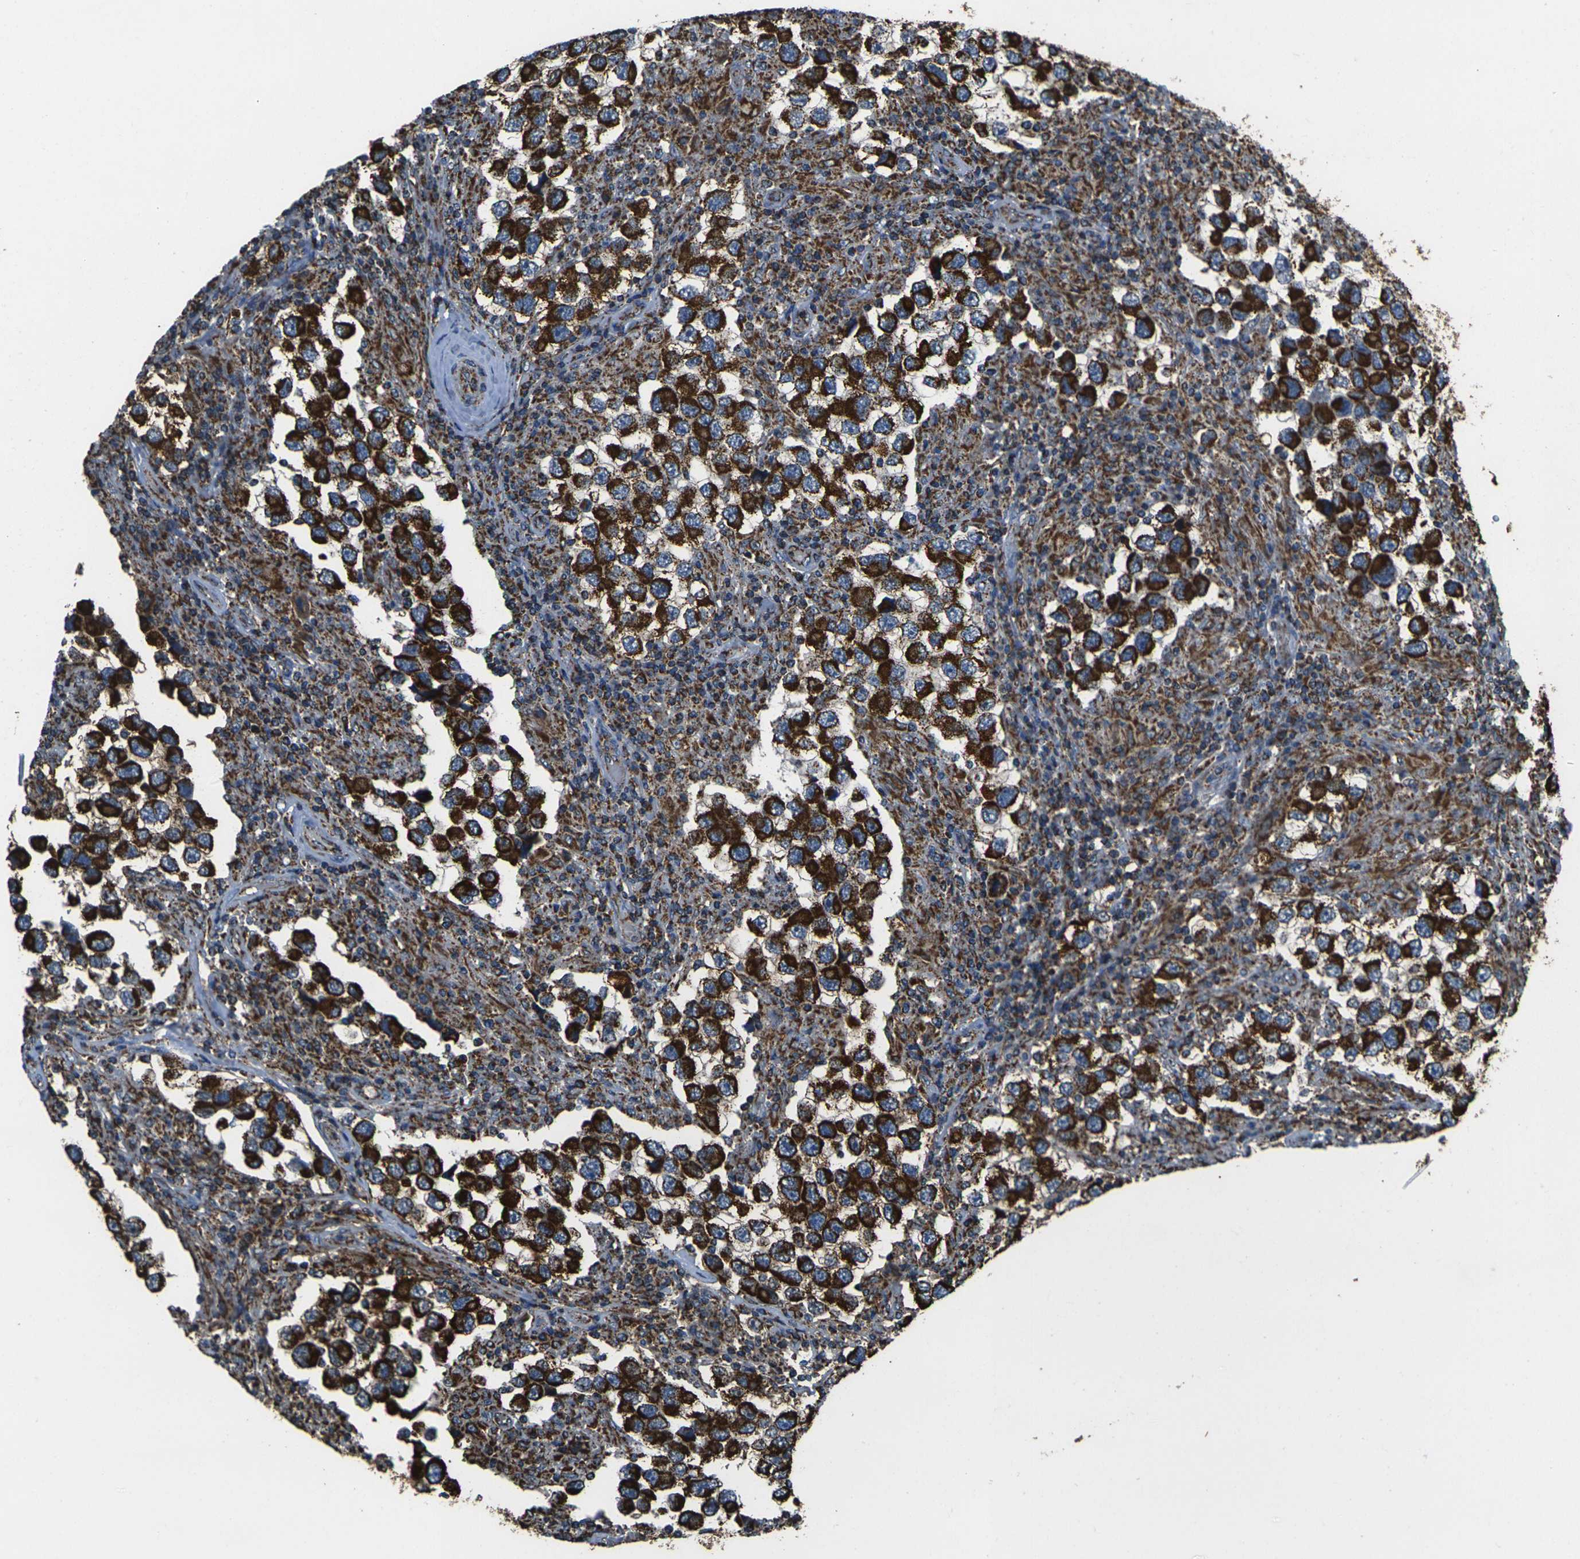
{"staining": {"intensity": "strong", "quantity": ">75%", "location": "cytoplasmic/membranous"}, "tissue": "testis cancer", "cell_type": "Tumor cells", "image_type": "cancer", "snomed": [{"axis": "morphology", "description": "Carcinoma, Embryonal, NOS"}, {"axis": "topography", "description": "Testis"}], "caption": "Immunohistochemical staining of testis cancer shows high levels of strong cytoplasmic/membranous positivity in about >75% of tumor cells. The staining was performed using DAB (3,3'-diaminobenzidine) to visualize the protein expression in brown, while the nuclei were stained in blue with hematoxylin (Magnification: 20x).", "gene": "KLHL5", "patient": {"sex": "male", "age": 21}}